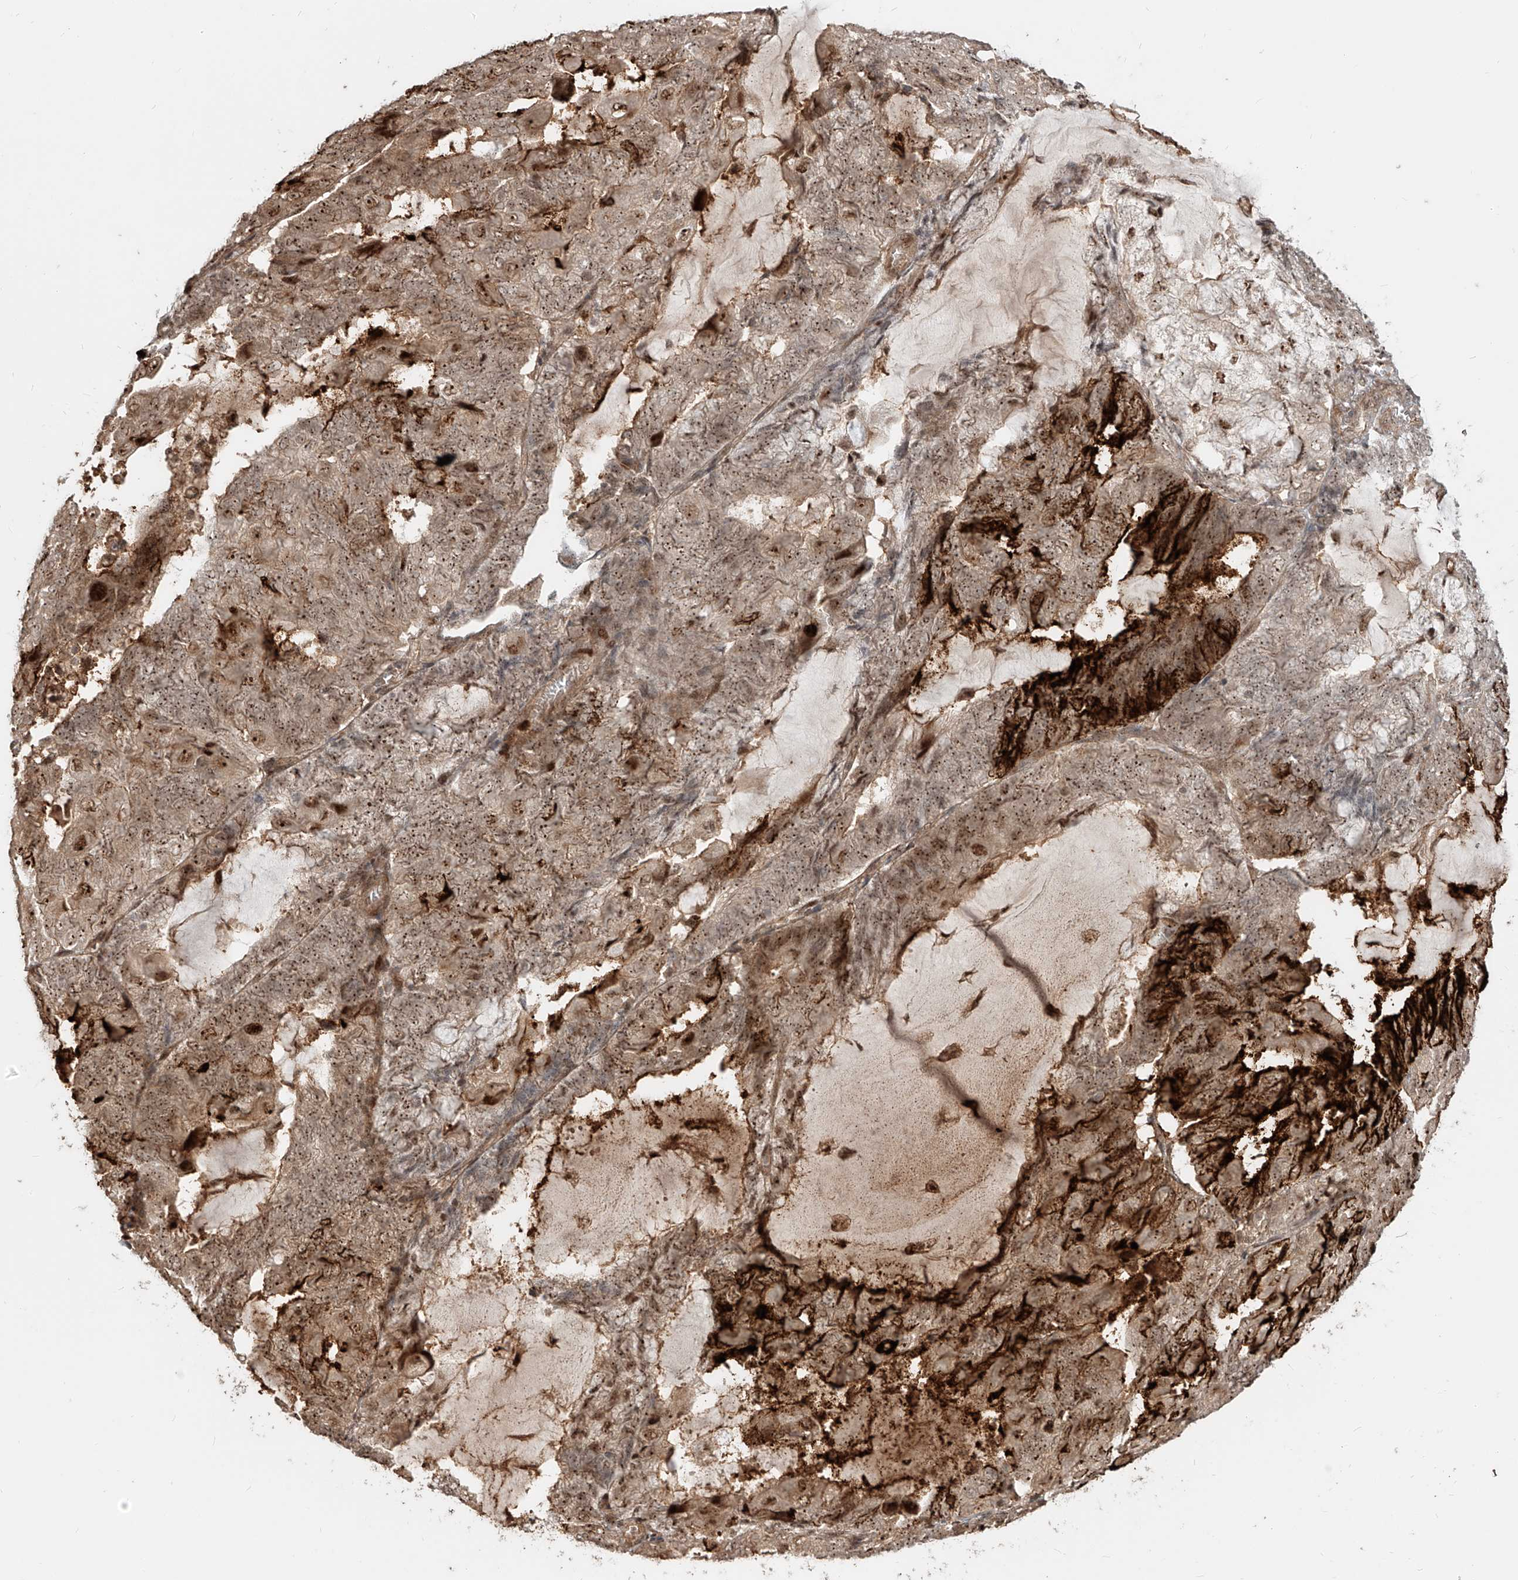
{"staining": {"intensity": "moderate", "quantity": ">75%", "location": "nuclear"}, "tissue": "endometrial cancer", "cell_type": "Tumor cells", "image_type": "cancer", "snomed": [{"axis": "morphology", "description": "Adenocarcinoma, NOS"}, {"axis": "topography", "description": "Endometrium"}], "caption": "Endometrial cancer stained for a protein (brown) reveals moderate nuclear positive expression in about >75% of tumor cells.", "gene": "ZNF710", "patient": {"sex": "female", "age": 81}}